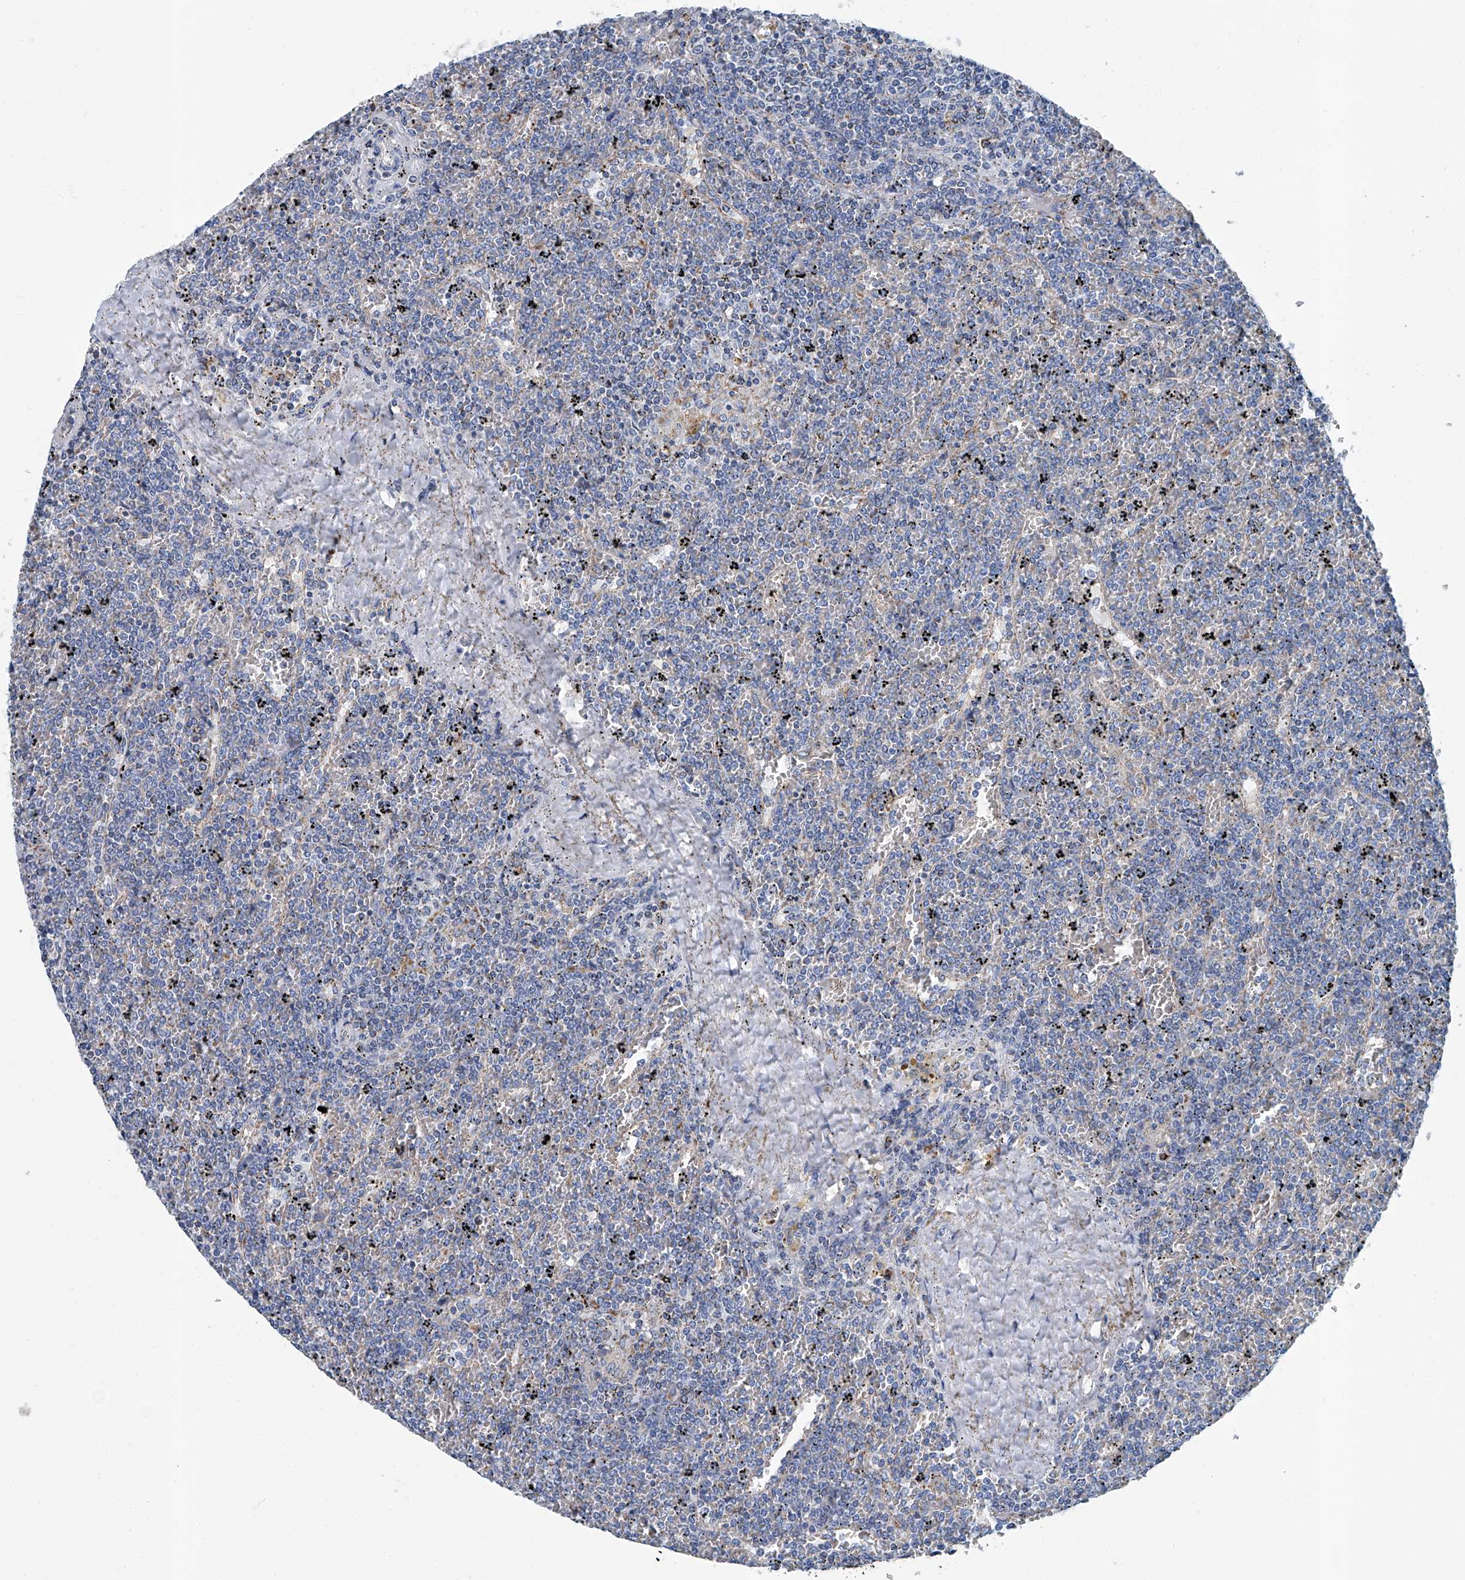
{"staining": {"intensity": "negative", "quantity": "none", "location": "none"}, "tissue": "lymphoma", "cell_type": "Tumor cells", "image_type": "cancer", "snomed": [{"axis": "morphology", "description": "Malignant lymphoma, non-Hodgkin's type, Low grade"}, {"axis": "topography", "description": "Spleen"}], "caption": "High magnification brightfield microscopy of malignant lymphoma, non-Hodgkin's type (low-grade) stained with DAB (3,3'-diaminobenzidine) (brown) and counterstained with hematoxylin (blue): tumor cells show no significant positivity.", "gene": "MT-ND1", "patient": {"sex": "female", "age": 19}}